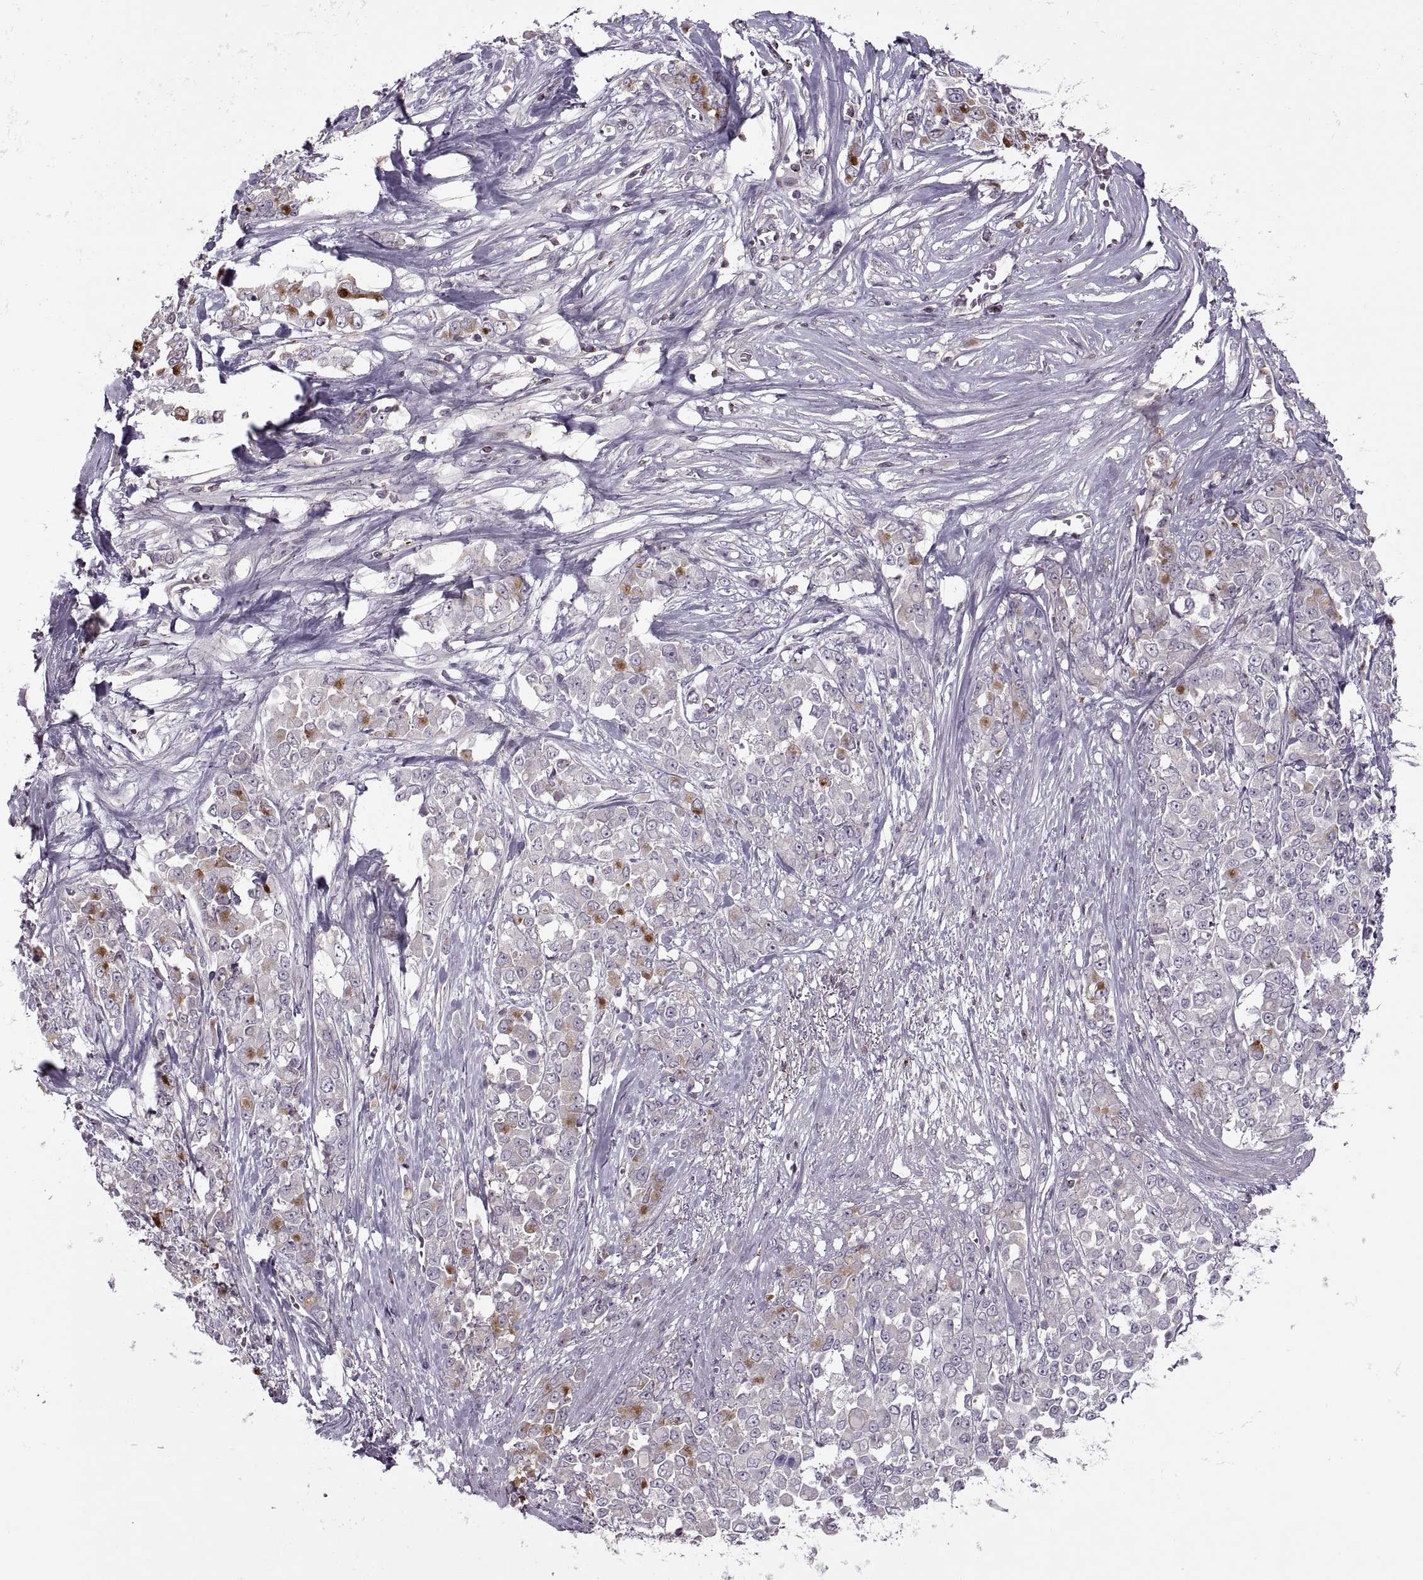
{"staining": {"intensity": "moderate", "quantity": "<25%", "location": "cytoplasmic/membranous"}, "tissue": "stomach cancer", "cell_type": "Tumor cells", "image_type": "cancer", "snomed": [{"axis": "morphology", "description": "Adenocarcinoma, NOS"}, {"axis": "topography", "description": "Stomach"}], "caption": "Stomach cancer (adenocarcinoma) stained with DAB immunohistochemistry reveals low levels of moderate cytoplasmic/membranous staining in approximately <25% of tumor cells. Immunohistochemistry (ihc) stains the protein of interest in brown and the nuclei are stained blue.", "gene": "SLC2A3", "patient": {"sex": "female", "age": 76}}